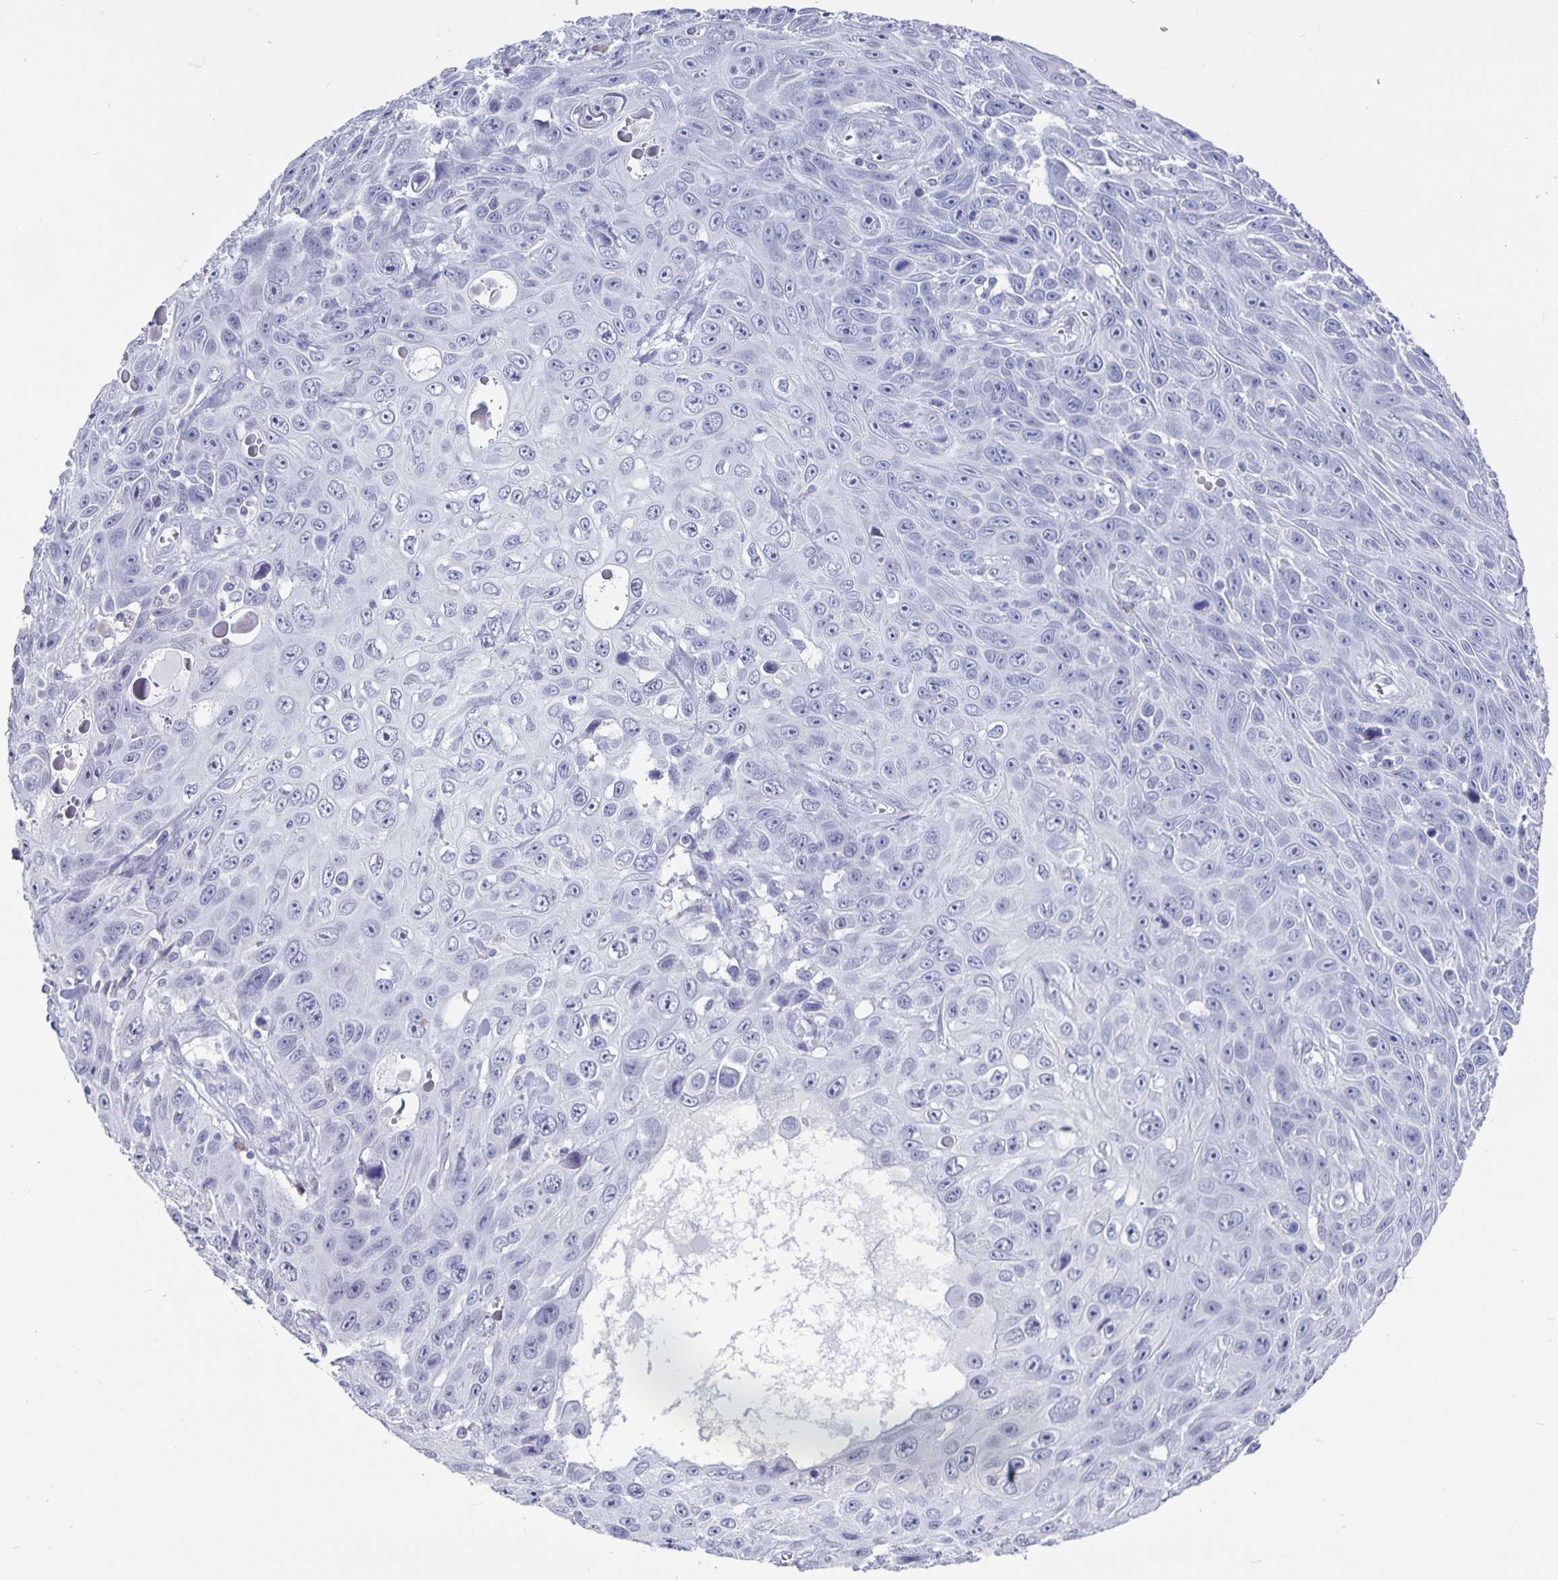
{"staining": {"intensity": "negative", "quantity": "none", "location": "none"}, "tissue": "skin cancer", "cell_type": "Tumor cells", "image_type": "cancer", "snomed": [{"axis": "morphology", "description": "Squamous cell carcinoma, NOS"}, {"axis": "topography", "description": "Skin"}], "caption": "Squamous cell carcinoma (skin) was stained to show a protein in brown. There is no significant expression in tumor cells. (DAB (3,3'-diaminobenzidine) immunohistochemistry visualized using brightfield microscopy, high magnification).", "gene": "OLIG2", "patient": {"sex": "male", "age": 82}}